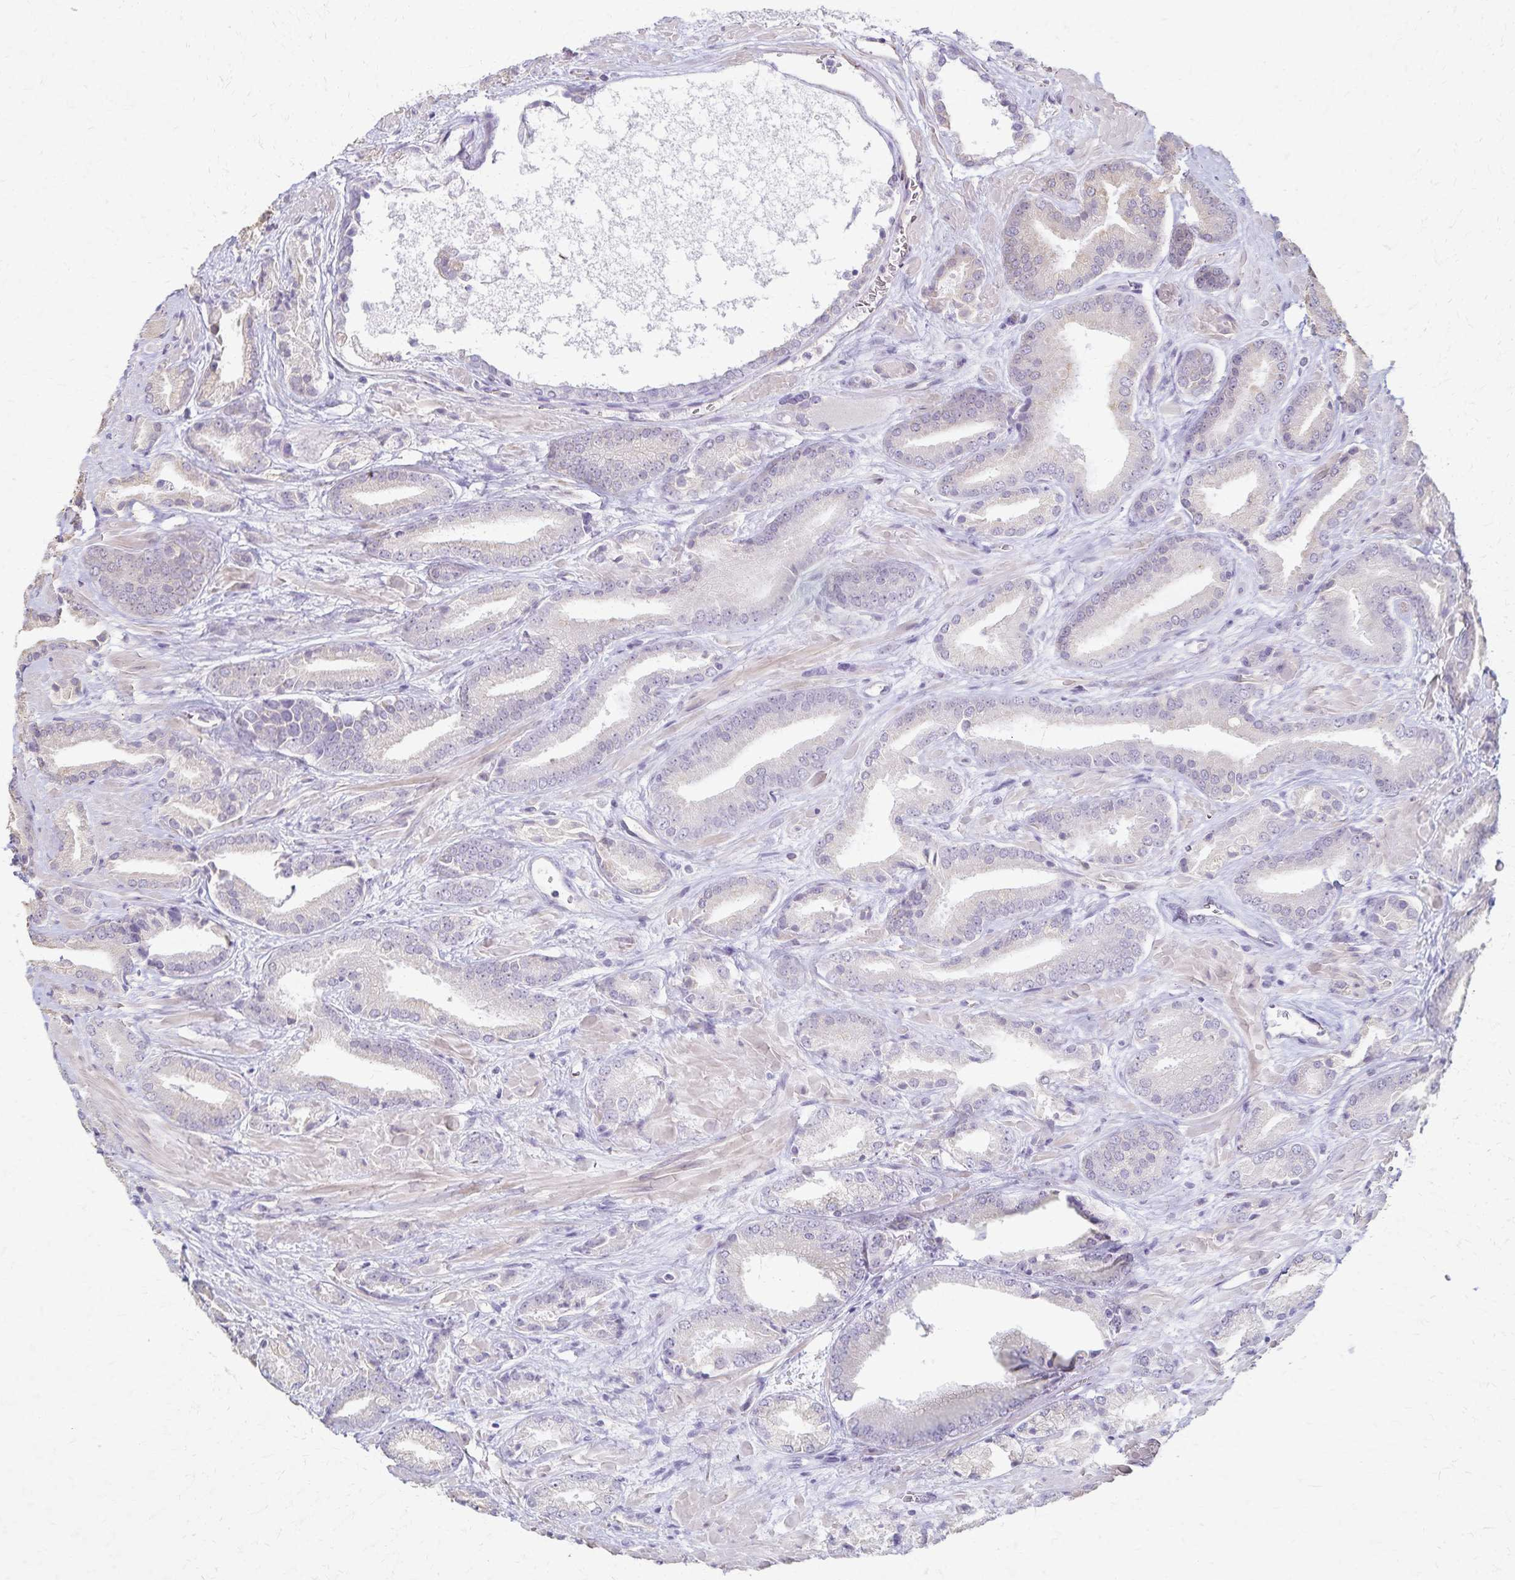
{"staining": {"intensity": "negative", "quantity": "none", "location": "none"}, "tissue": "prostate cancer", "cell_type": "Tumor cells", "image_type": "cancer", "snomed": [{"axis": "morphology", "description": "Adenocarcinoma, High grade"}, {"axis": "topography", "description": "Prostate"}], "caption": "The IHC micrograph has no significant expression in tumor cells of prostate cancer tissue.", "gene": "KISS1", "patient": {"sex": "male", "age": 56}}